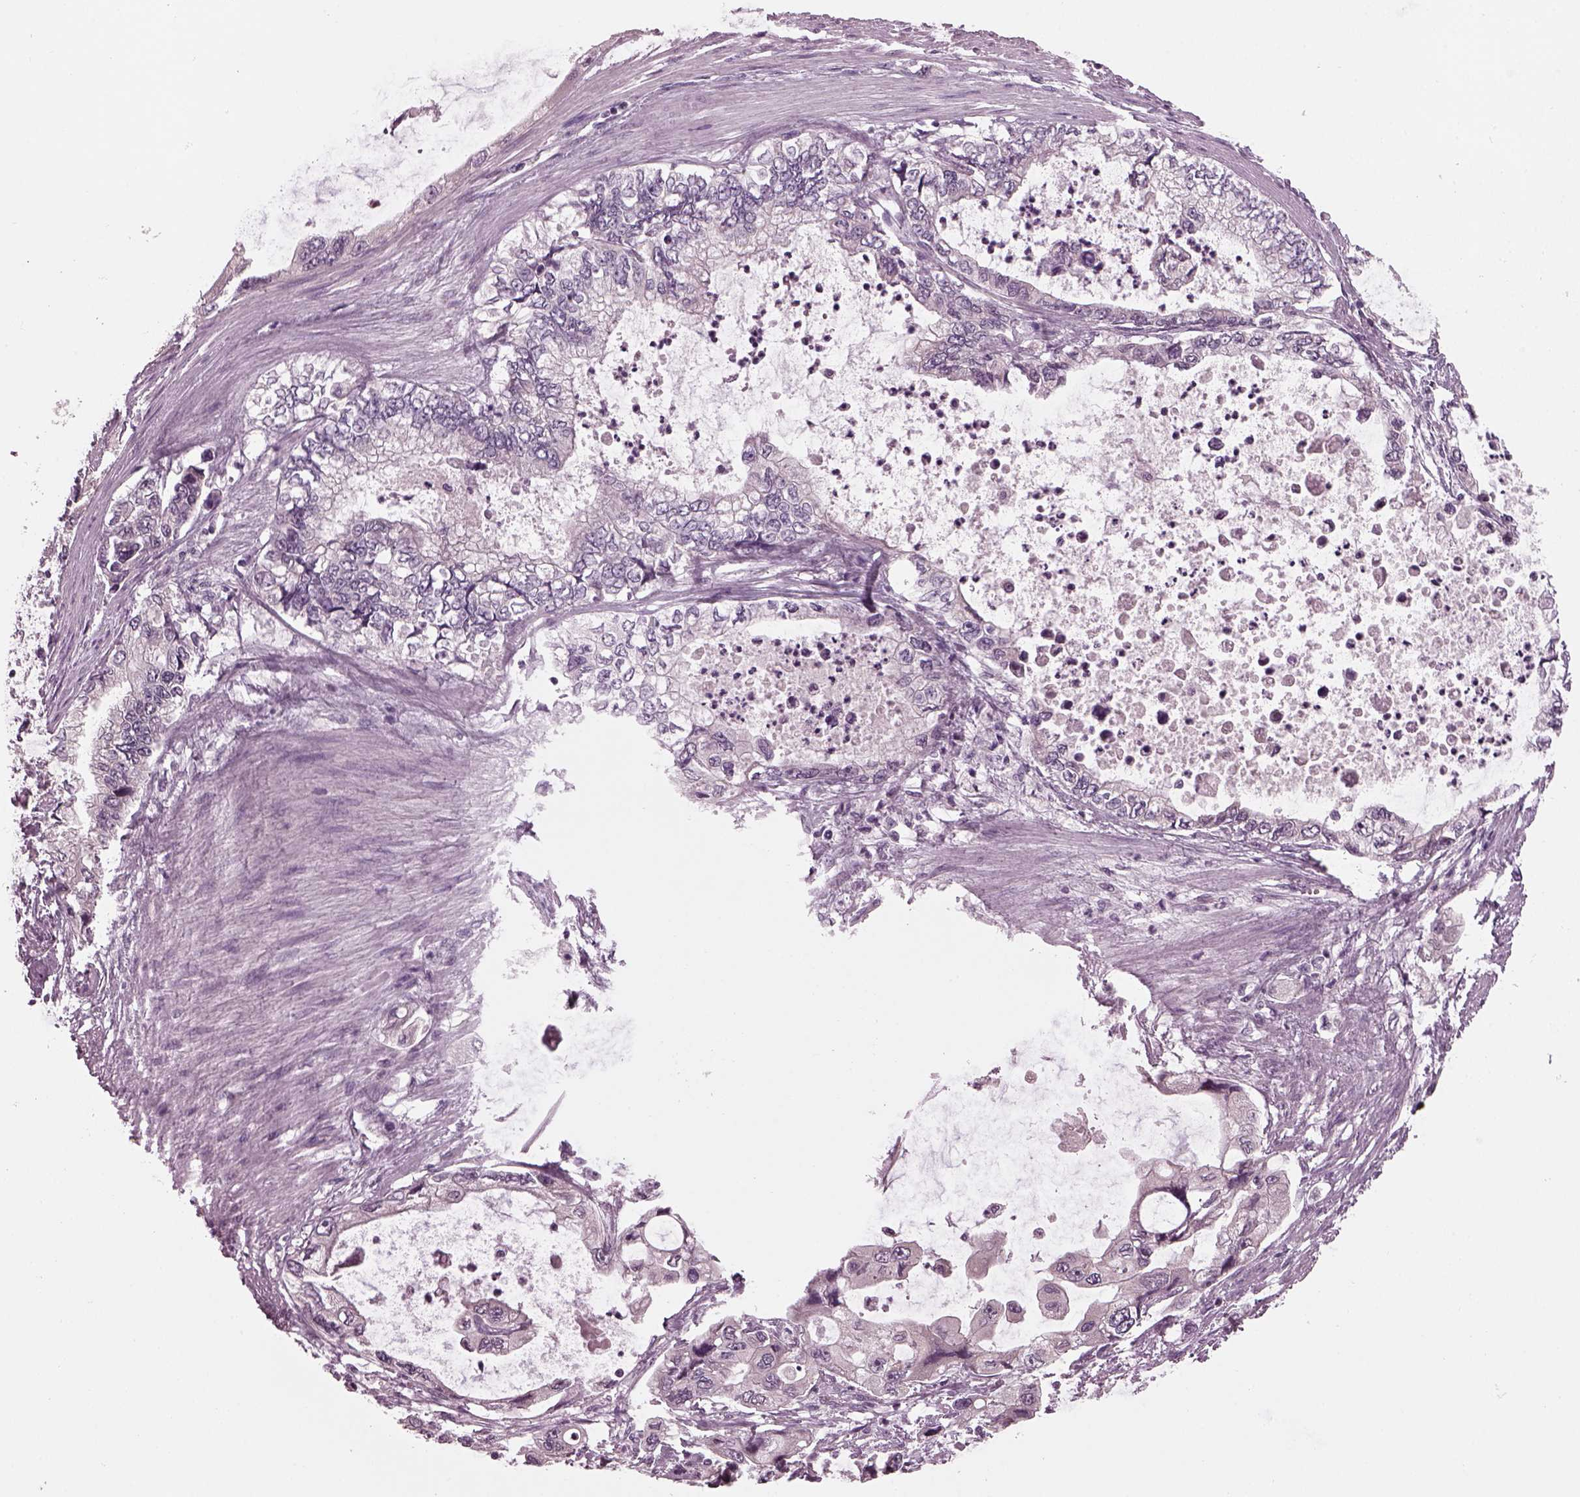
{"staining": {"intensity": "negative", "quantity": "none", "location": "none"}, "tissue": "stomach cancer", "cell_type": "Tumor cells", "image_type": "cancer", "snomed": [{"axis": "morphology", "description": "Adenocarcinoma, NOS"}, {"axis": "topography", "description": "Pancreas"}, {"axis": "topography", "description": "Stomach, upper"}, {"axis": "topography", "description": "Stomach"}], "caption": "This is an IHC photomicrograph of stomach adenocarcinoma. There is no positivity in tumor cells.", "gene": "CLCN4", "patient": {"sex": "male", "age": 77}}